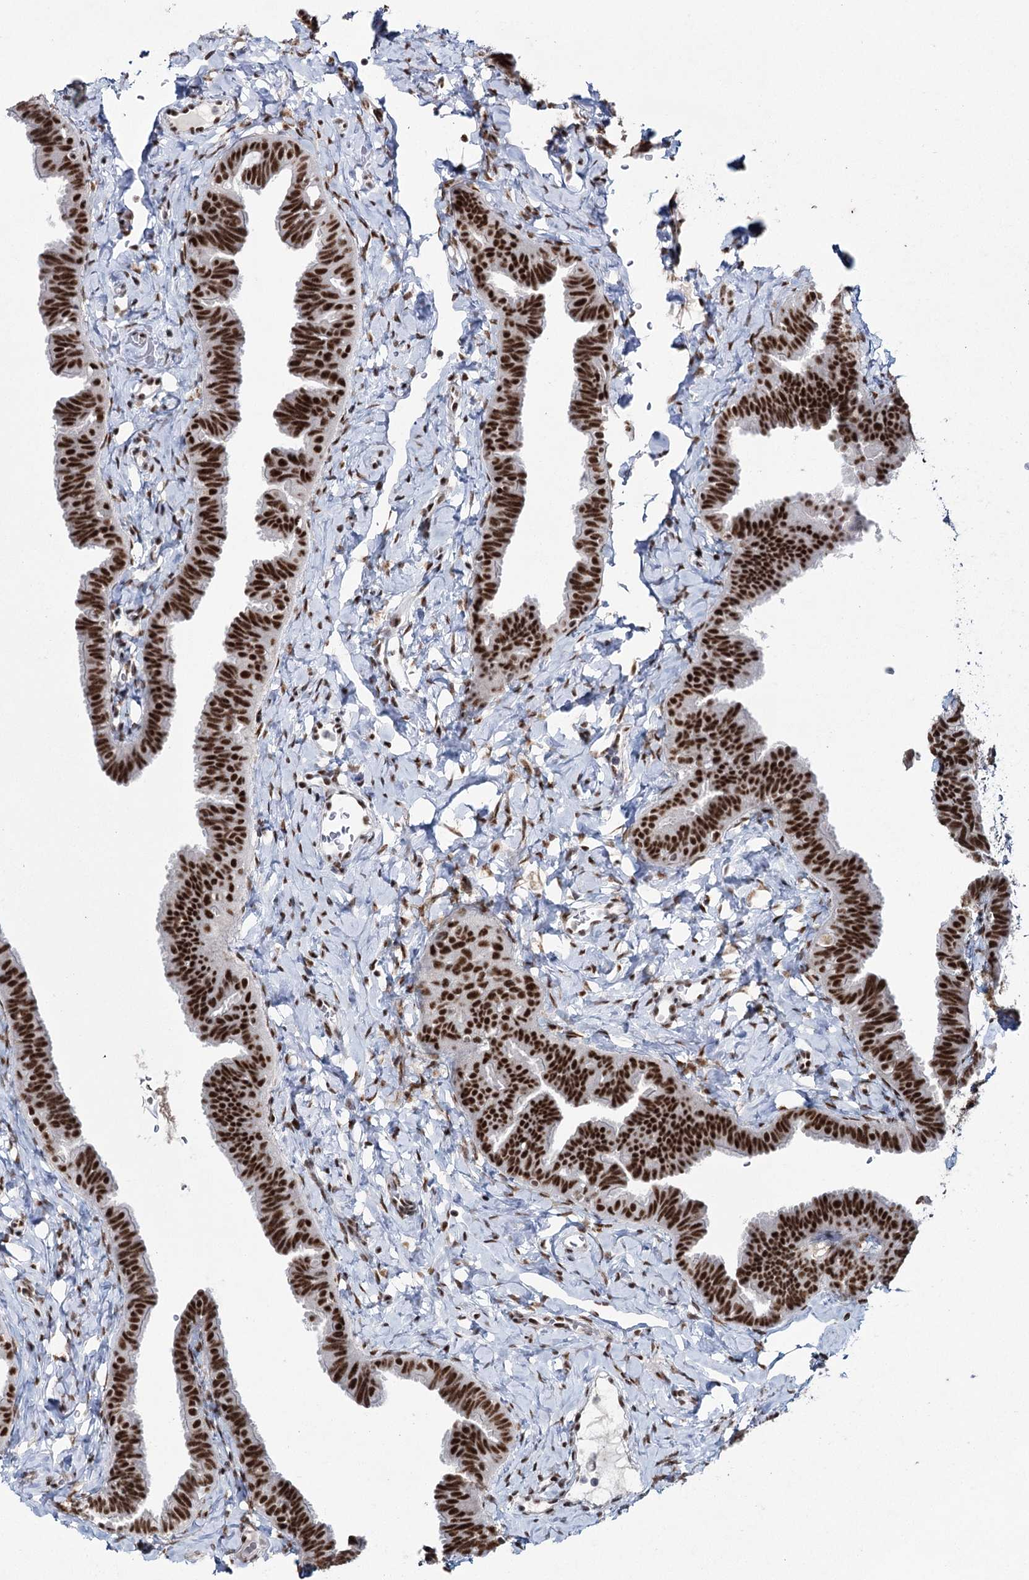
{"staining": {"intensity": "strong", "quantity": ">75%", "location": "nuclear"}, "tissue": "fallopian tube", "cell_type": "Glandular cells", "image_type": "normal", "snomed": [{"axis": "morphology", "description": "Normal tissue, NOS"}, {"axis": "topography", "description": "Fallopian tube"}], "caption": "A high amount of strong nuclear positivity is identified in about >75% of glandular cells in benign fallopian tube.", "gene": "SCAF8", "patient": {"sex": "female", "age": 65}}